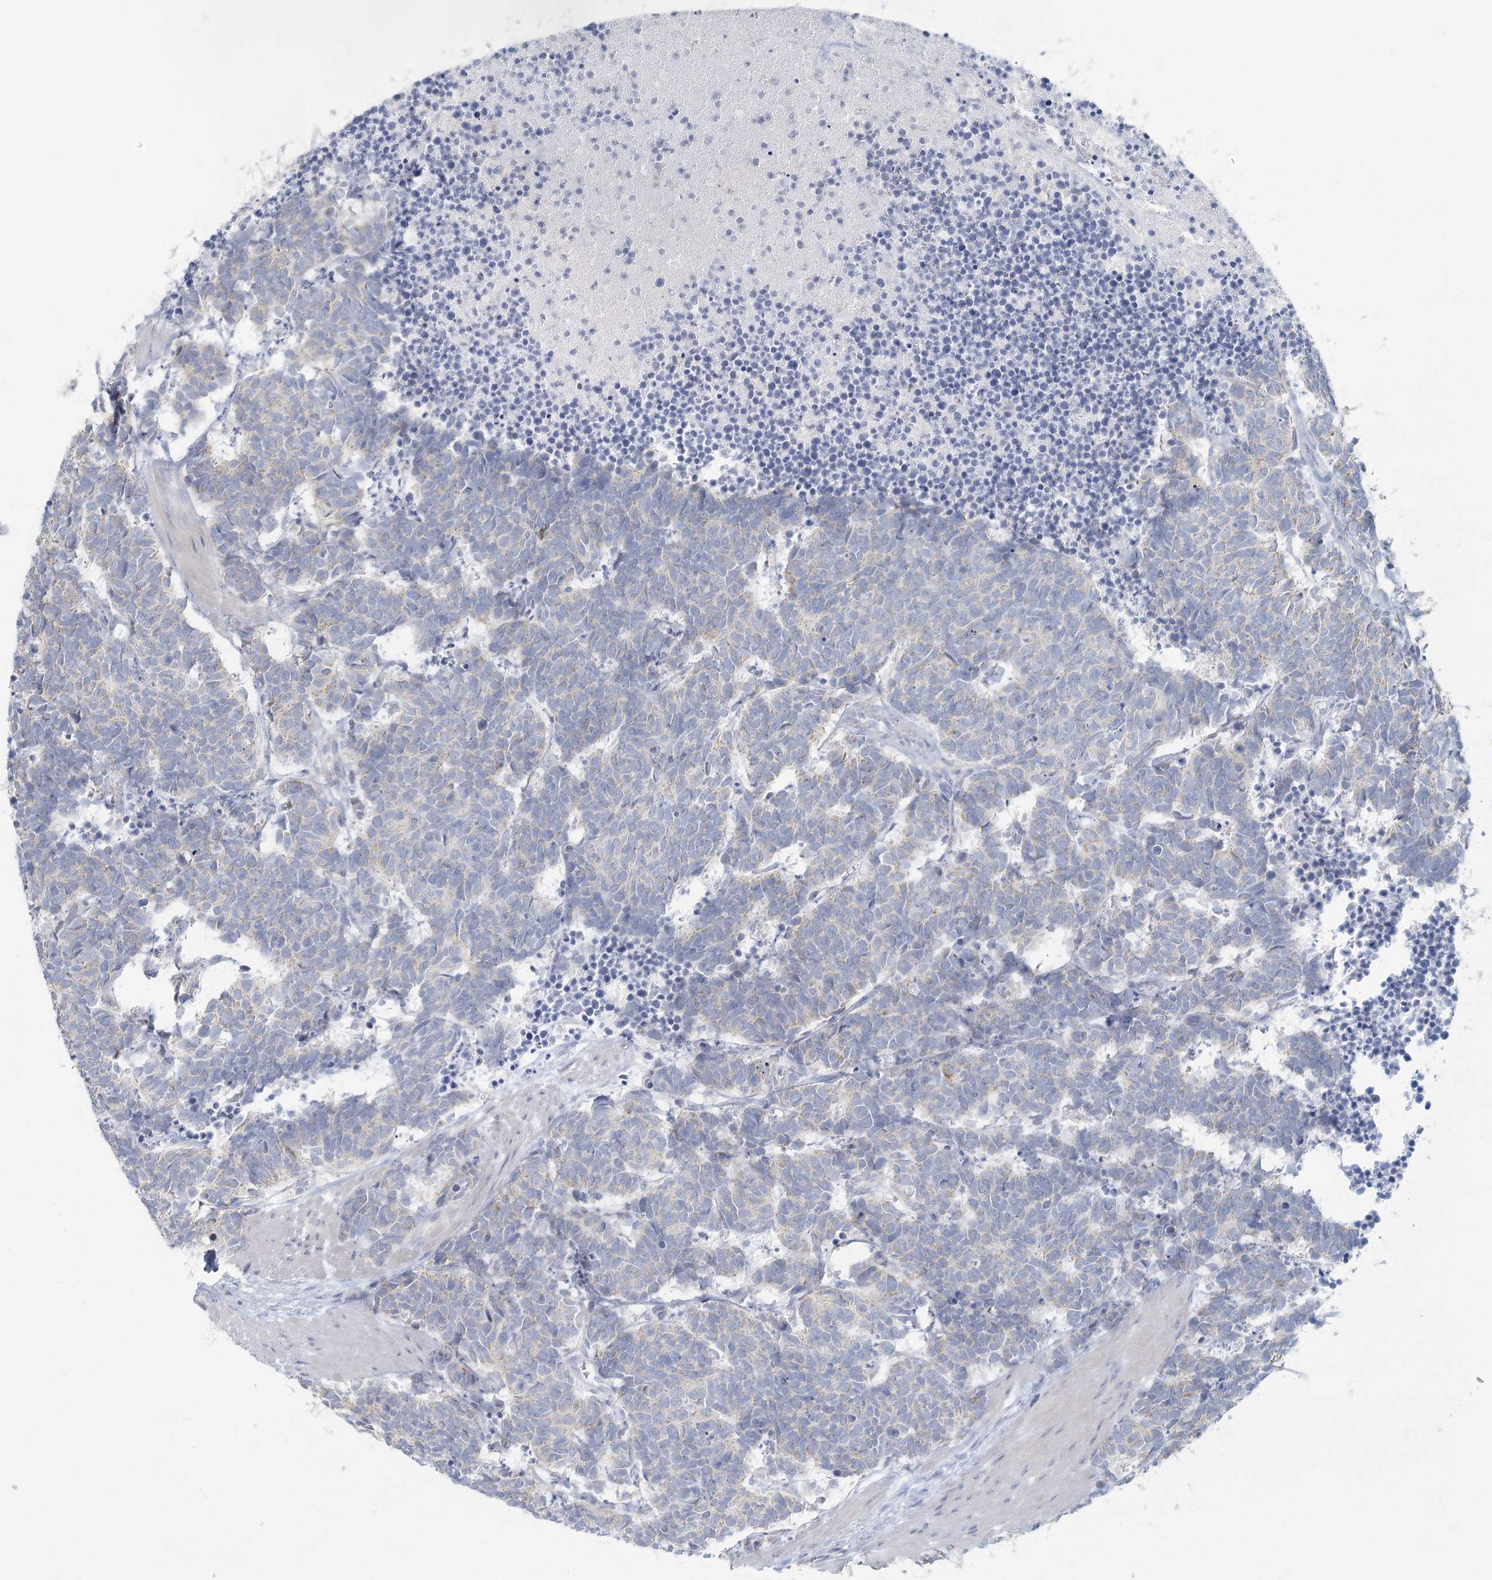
{"staining": {"intensity": "negative", "quantity": "none", "location": "none"}, "tissue": "carcinoid", "cell_type": "Tumor cells", "image_type": "cancer", "snomed": [{"axis": "morphology", "description": "Carcinoma, NOS"}, {"axis": "morphology", "description": "Carcinoid, malignant, NOS"}, {"axis": "topography", "description": "Urinary bladder"}], "caption": "Carcinoid was stained to show a protein in brown. There is no significant staining in tumor cells.", "gene": "FAM110C", "patient": {"sex": "male", "age": 57}}